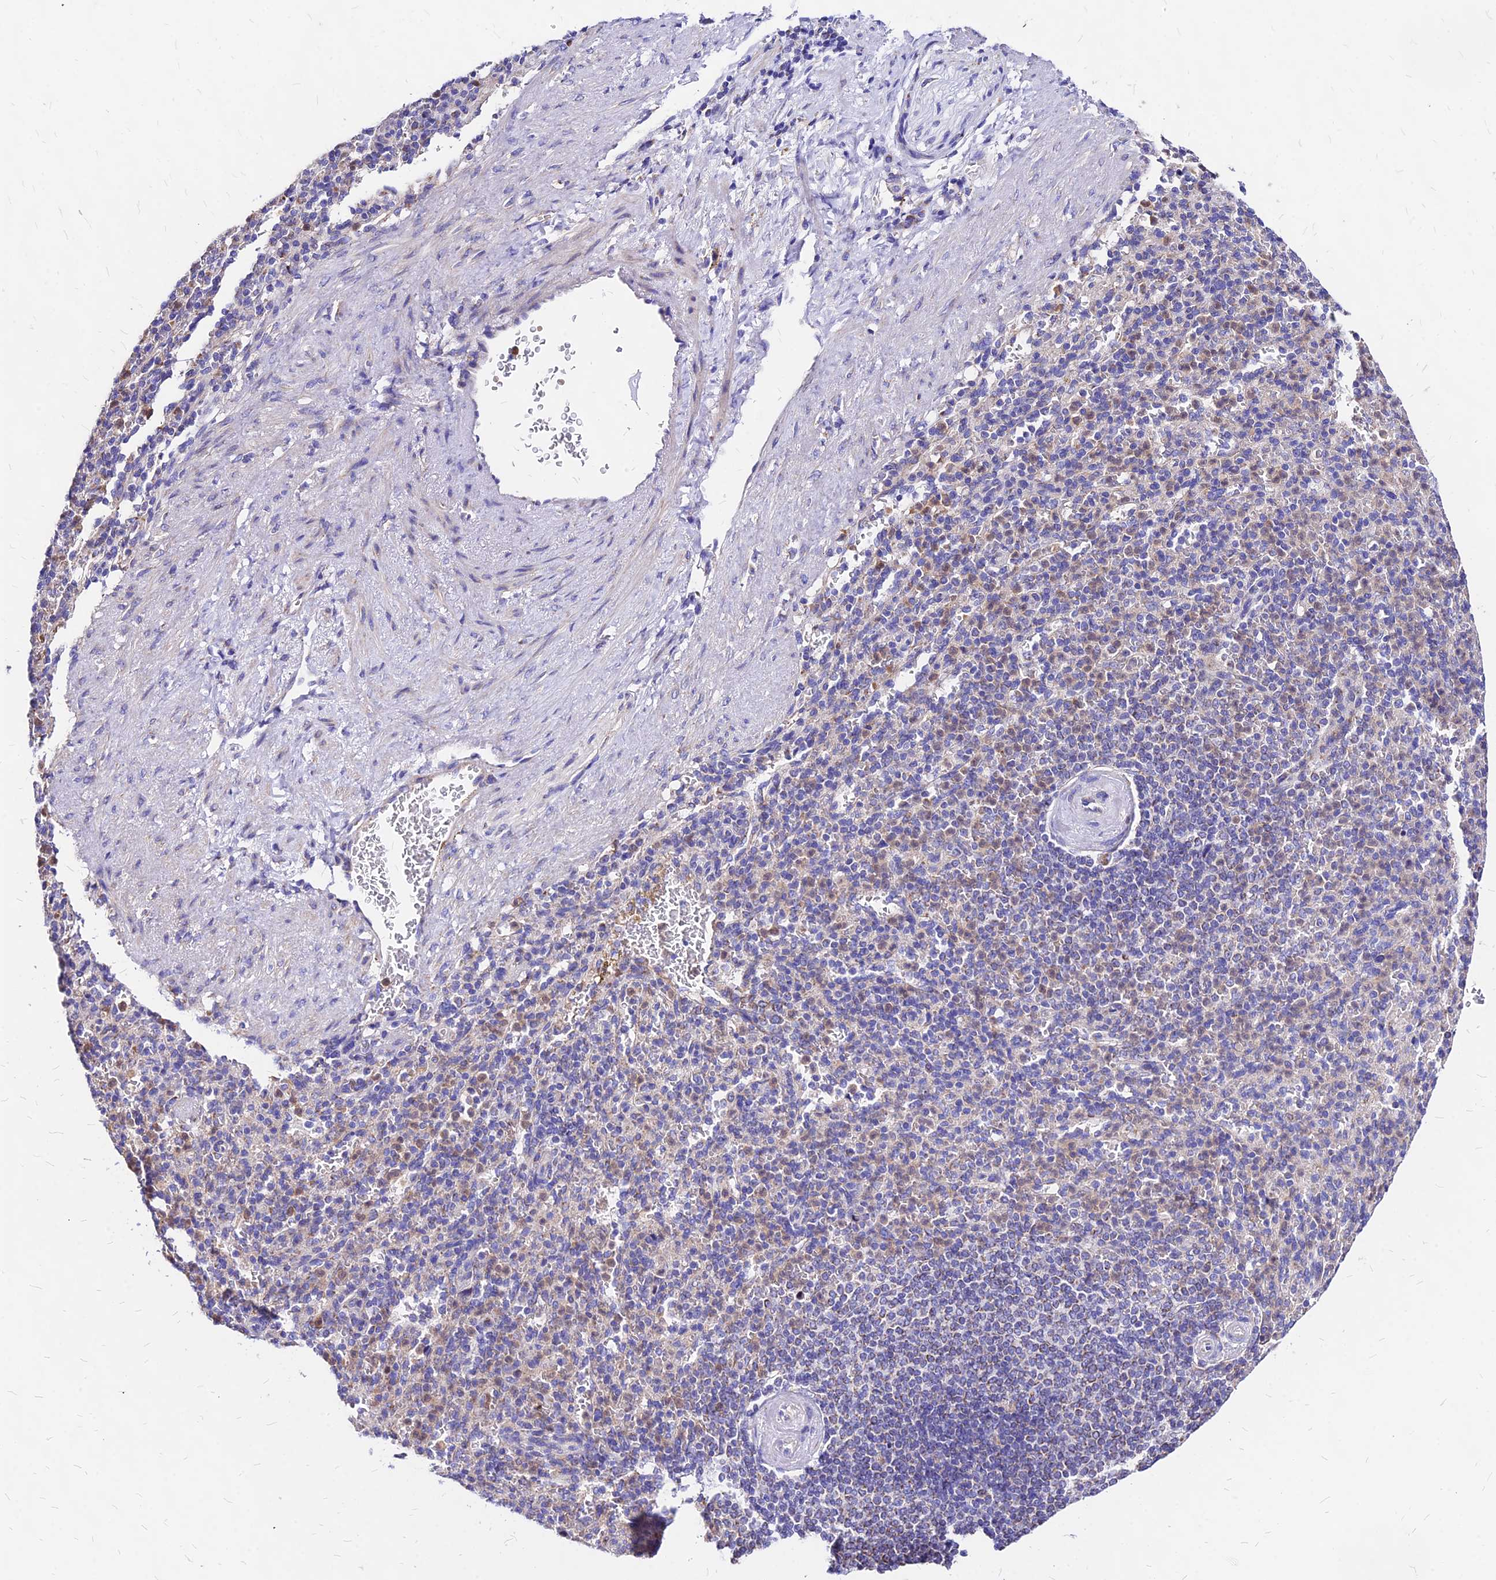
{"staining": {"intensity": "weak", "quantity": "<25%", "location": "cytoplasmic/membranous"}, "tissue": "spleen", "cell_type": "Cells in red pulp", "image_type": "normal", "snomed": [{"axis": "morphology", "description": "Normal tissue, NOS"}, {"axis": "topography", "description": "Spleen"}], "caption": "Cells in red pulp show no significant positivity in benign spleen. The staining was performed using DAB to visualize the protein expression in brown, while the nuclei were stained in blue with hematoxylin (Magnification: 20x).", "gene": "MRPL3", "patient": {"sex": "female", "age": 74}}